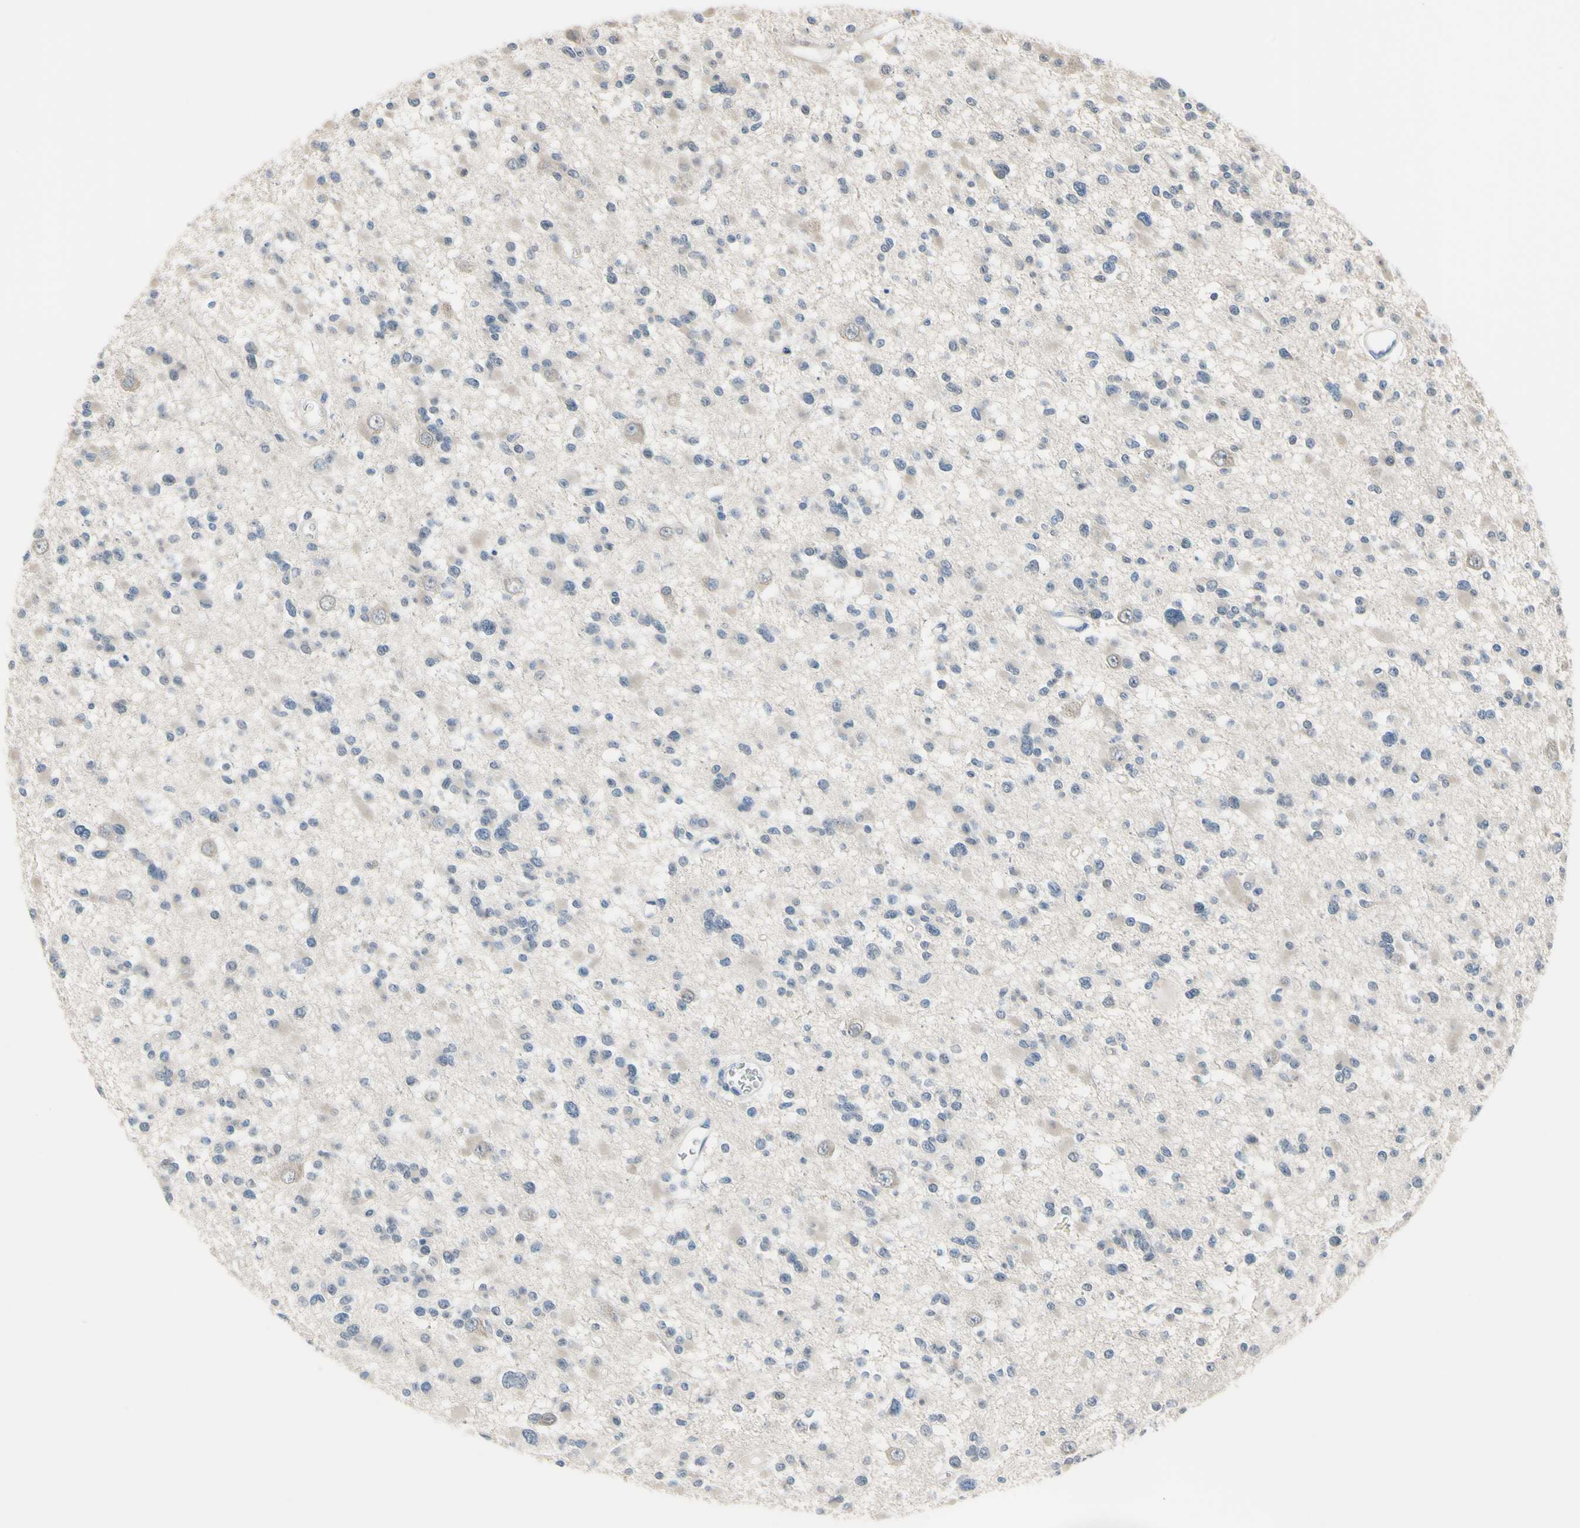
{"staining": {"intensity": "negative", "quantity": "none", "location": "none"}, "tissue": "glioma", "cell_type": "Tumor cells", "image_type": "cancer", "snomed": [{"axis": "morphology", "description": "Glioma, malignant, Low grade"}, {"axis": "topography", "description": "Brain"}], "caption": "High power microscopy histopathology image of an immunohistochemistry (IHC) histopathology image of glioma, revealing no significant positivity in tumor cells.", "gene": "HSPA4", "patient": {"sex": "female", "age": 22}}